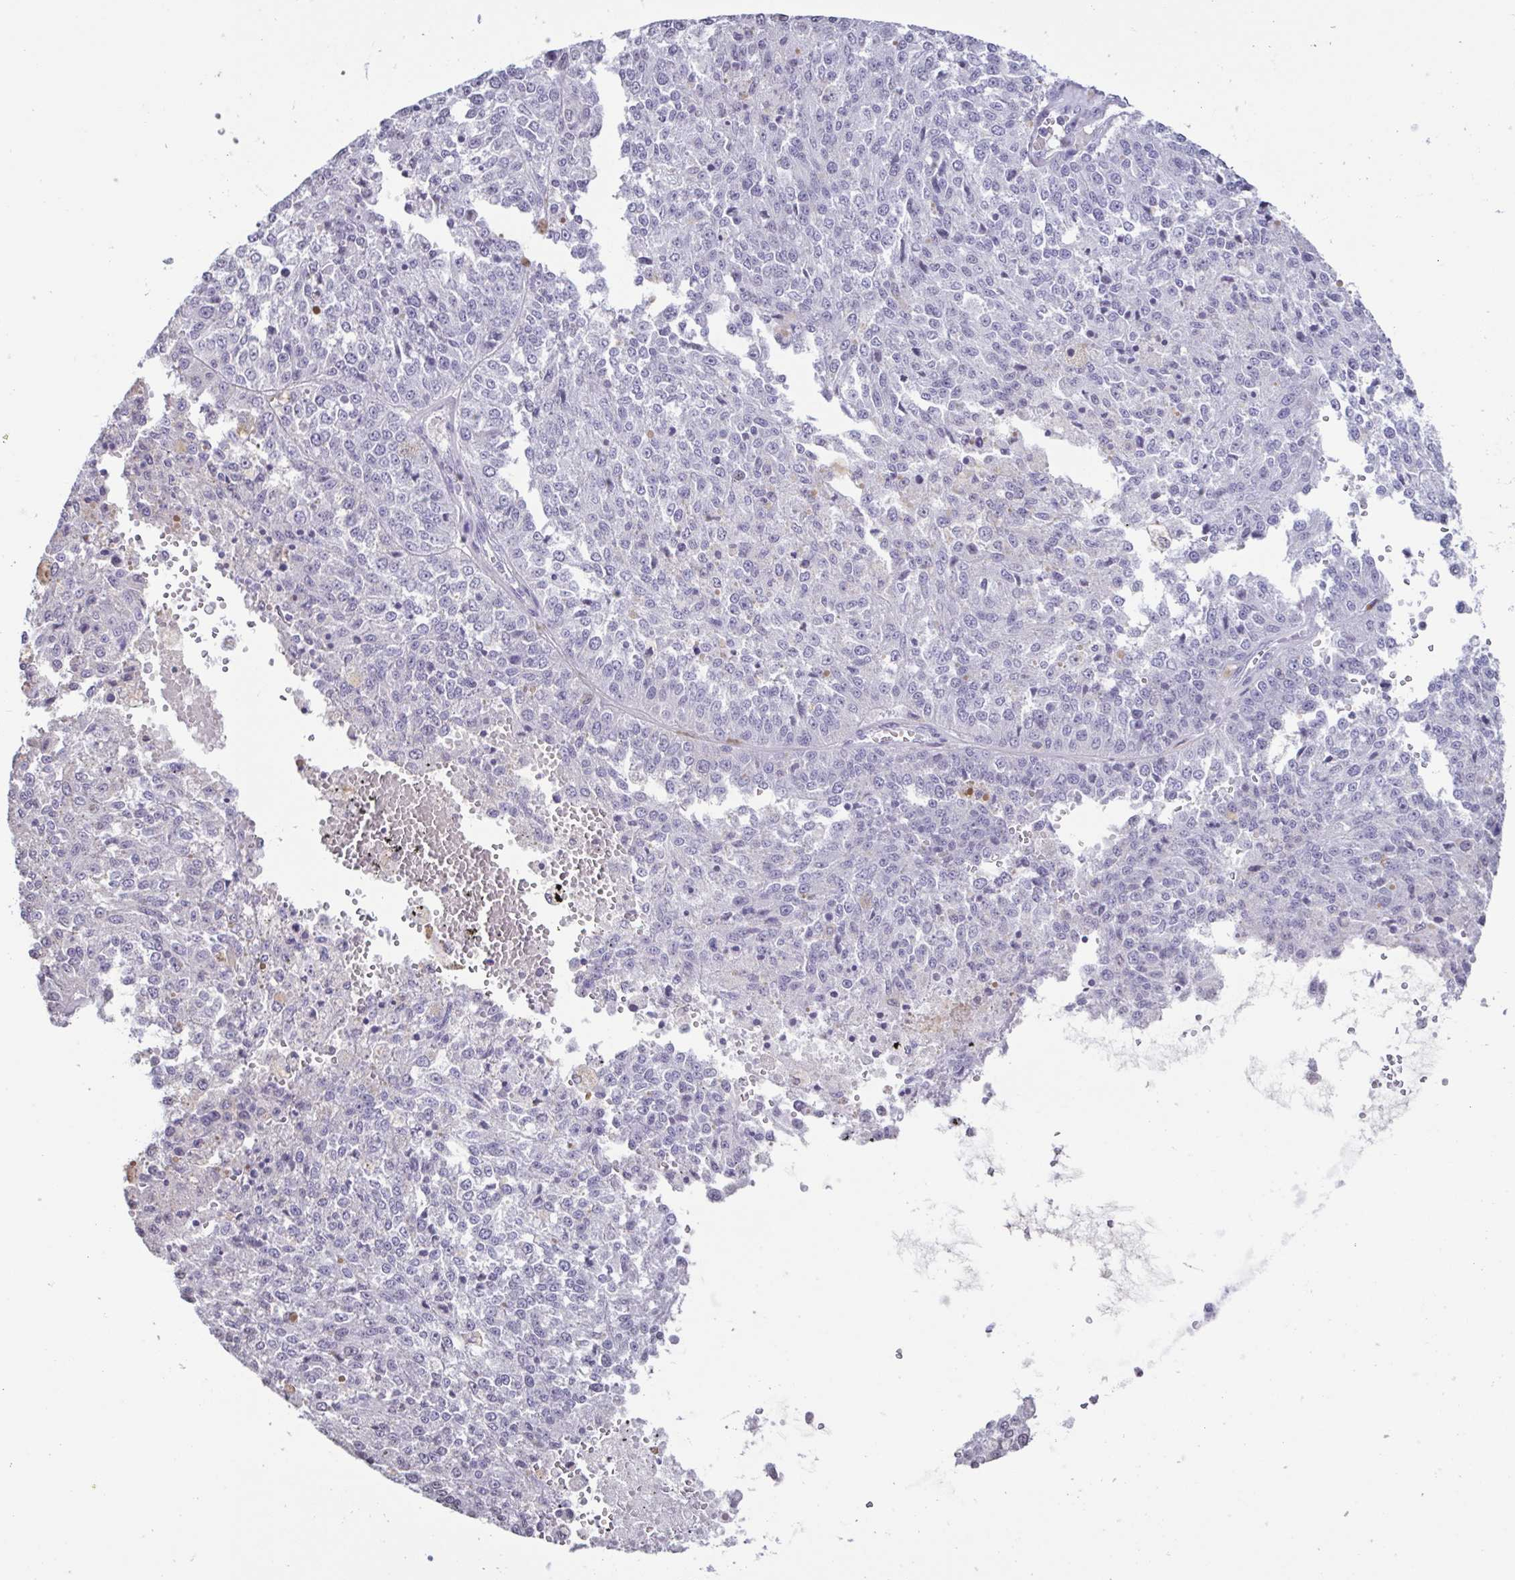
{"staining": {"intensity": "negative", "quantity": "none", "location": "none"}, "tissue": "melanoma", "cell_type": "Tumor cells", "image_type": "cancer", "snomed": [{"axis": "morphology", "description": "Malignant melanoma, Metastatic site"}, {"axis": "topography", "description": "Lymph node"}], "caption": "Immunohistochemistry histopathology image of human melanoma stained for a protein (brown), which reveals no staining in tumor cells.", "gene": "VCY1B", "patient": {"sex": "female", "age": 64}}